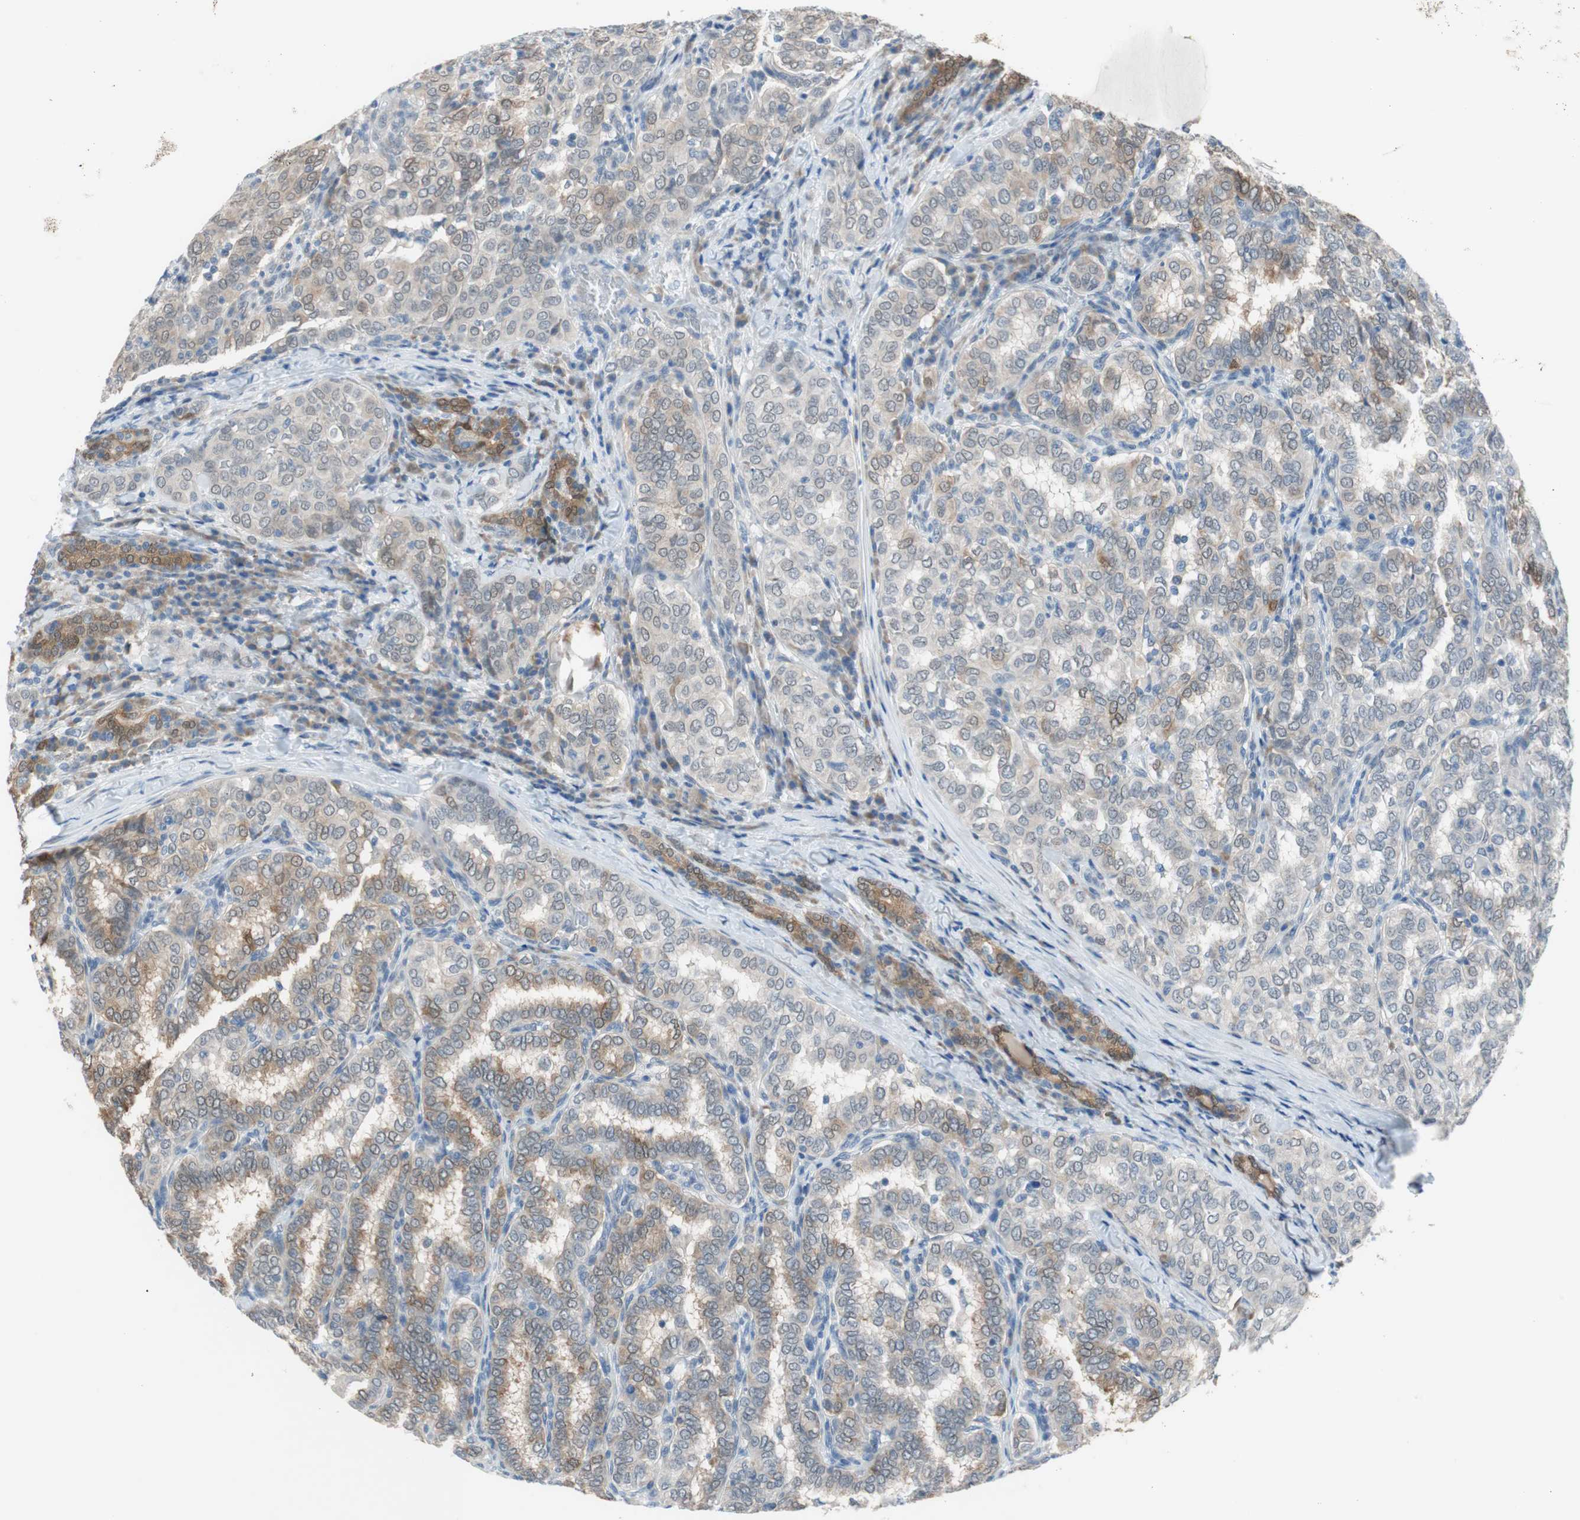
{"staining": {"intensity": "moderate", "quantity": "<25%", "location": "cytoplasmic/membranous"}, "tissue": "thyroid cancer", "cell_type": "Tumor cells", "image_type": "cancer", "snomed": [{"axis": "morphology", "description": "Papillary adenocarcinoma, NOS"}, {"axis": "topography", "description": "Thyroid gland"}], "caption": "This histopathology image shows thyroid cancer stained with immunohistochemistry (IHC) to label a protein in brown. The cytoplasmic/membranous of tumor cells show moderate positivity for the protein. Nuclei are counter-stained blue.", "gene": "GRHL1", "patient": {"sex": "female", "age": 30}}